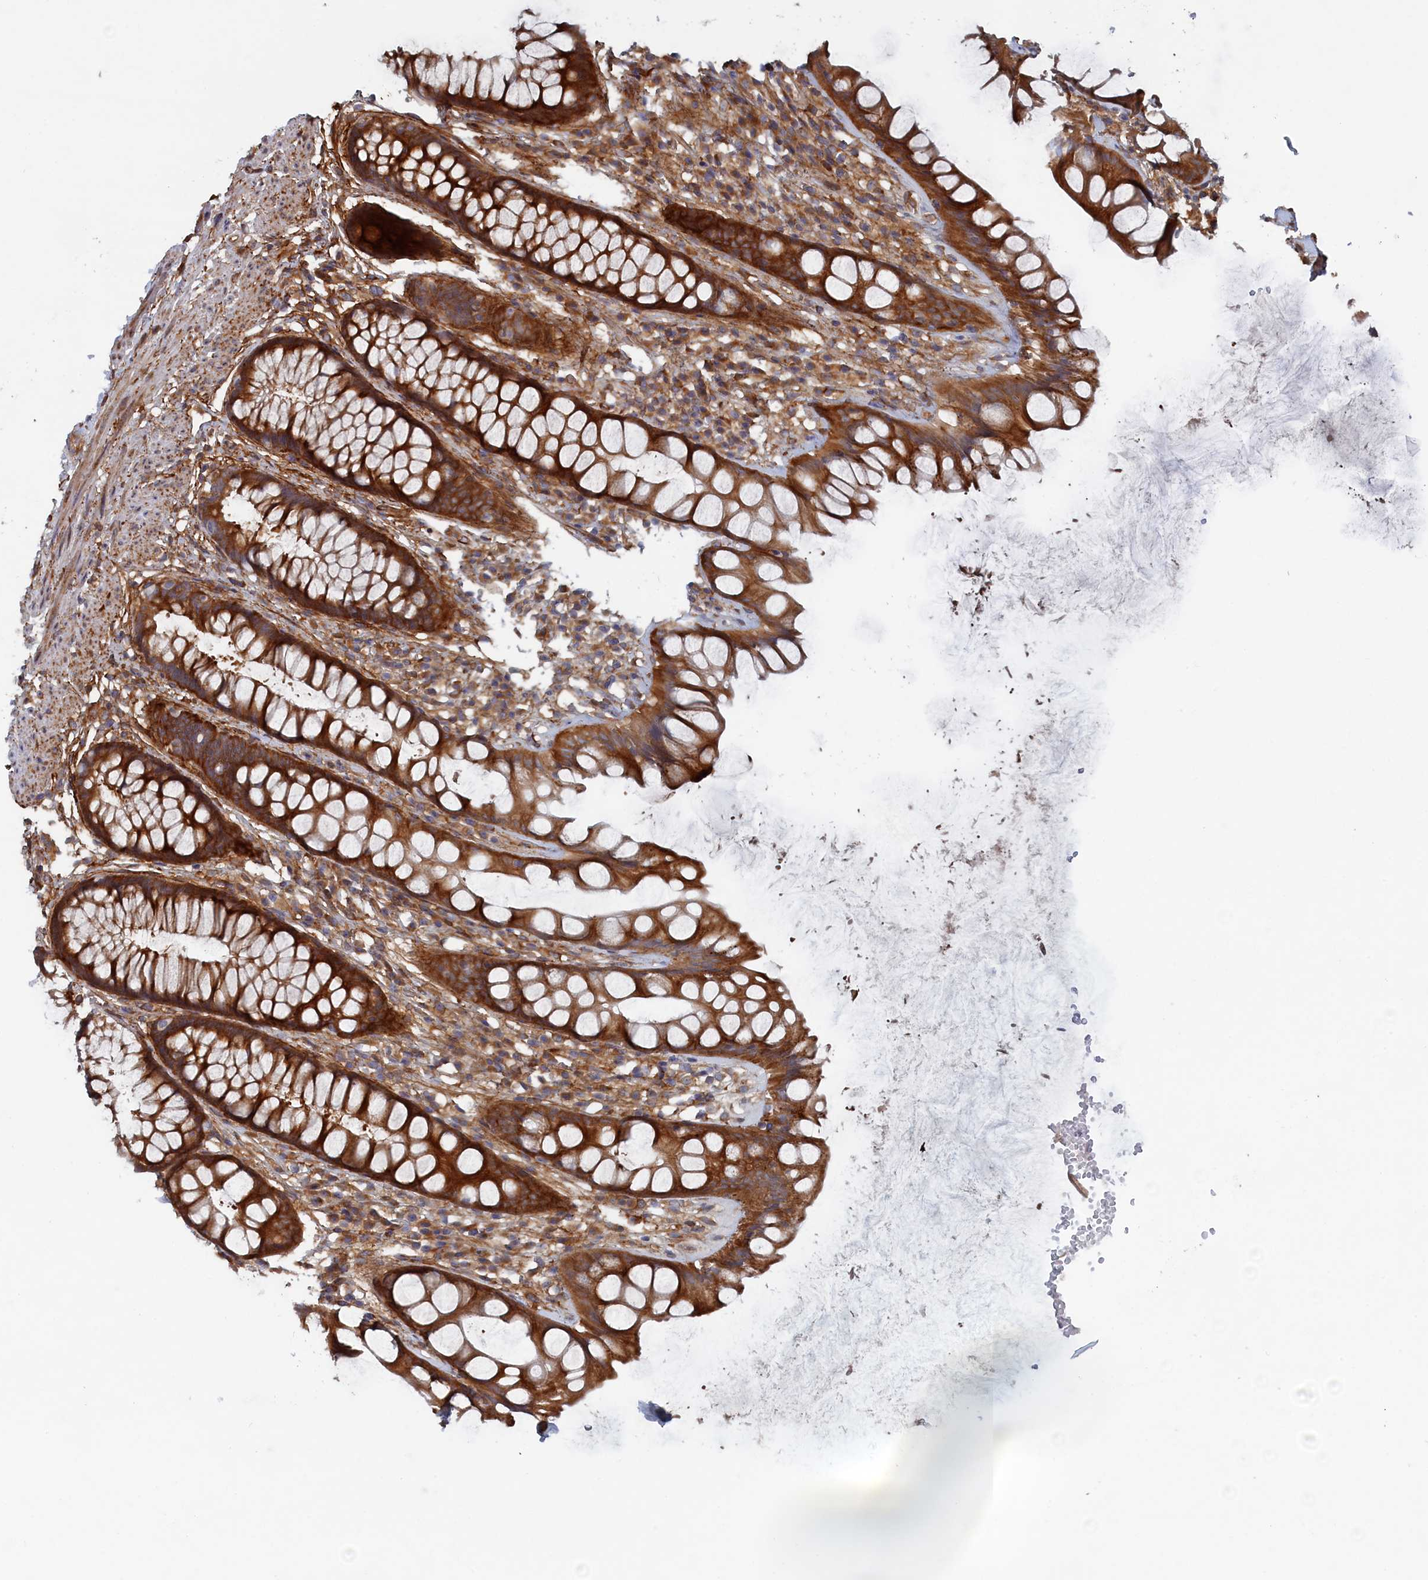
{"staining": {"intensity": "strong", "quantity": ">75%", "location": "cytoplasmic/membranous"}, "tissue": "rectum", "cell_type": "Glandular cells", "image_type": "normal", "snomed": [{"axis": "morphology", "description": "Normal tissue, NOS"}, {"axis": "topography", "description": "Rectum"}], "caption": "A brown stain labels strong cytoplasmic/membranous staining of a protein in glandular cells of benign rectum. The protein is shown in brown color, while the nuclei are stained blue.", "gene": "TMEM196", "patient": {"sex": "male", "age": 74}}